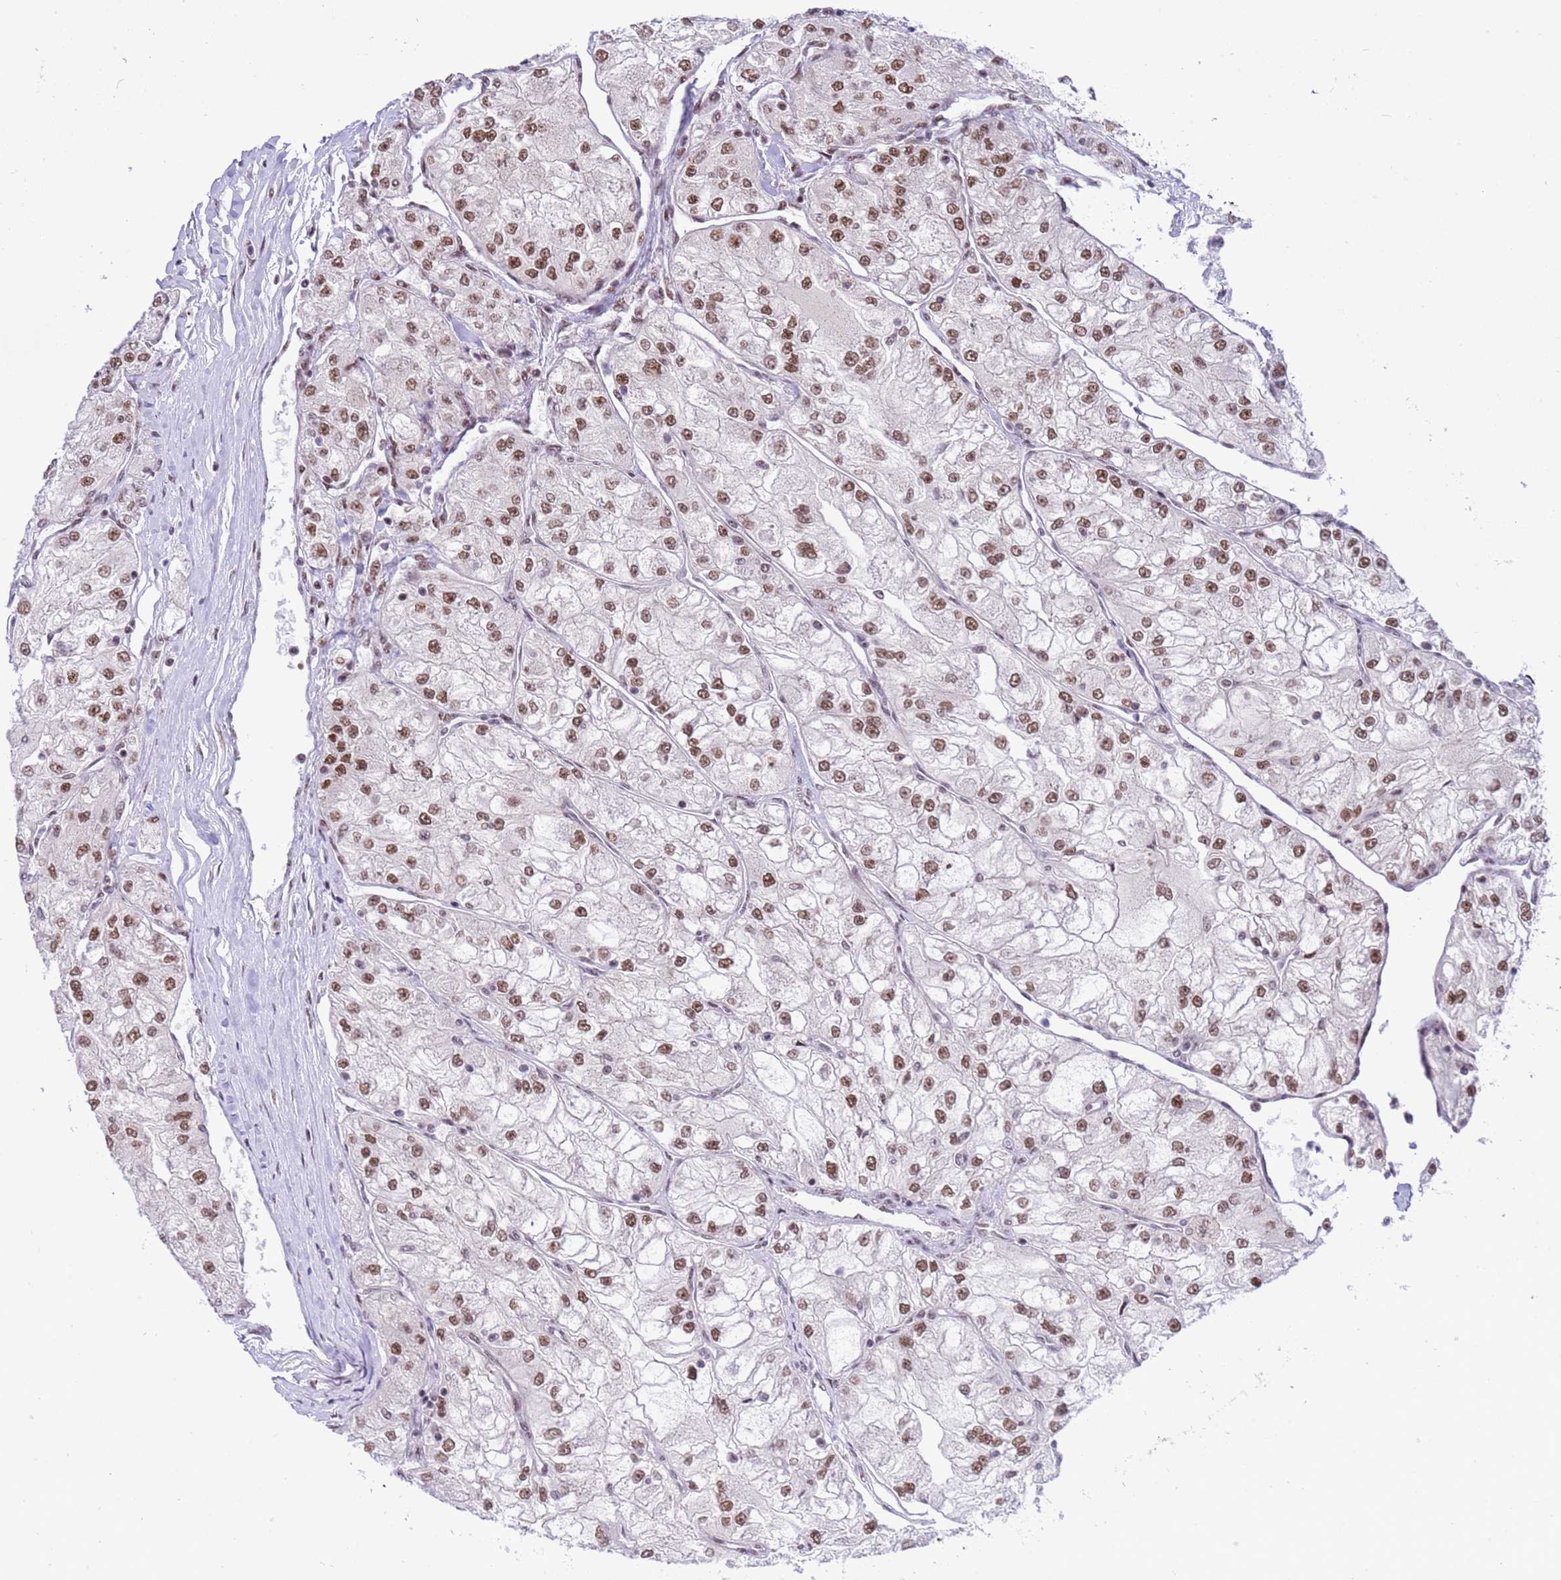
{"staining": {"intensity": "moderate", "quantity": ">75%", "location": "nuclear"}, "tissue": "renal cancer", "cell_type": "Tumor cells", "image_type": "cancer", "snomed": [{"axis": "morphology", "description": "Adenocarcinoma, NOS"}, {"axis": "topography", "description": "Kidney"}], "caption": "Renal cancer (adenocarcinoma) stained with immunohistochemistry demonstrates moderate nuclear staining in approximately >75% of tumor cells. (Stains: DAB in brown, nuclei in blue, Microscopy: brightfield microscopy at high magnification).", "gene": "THOC2", "patient": {"sex": "female", "age": 72}}